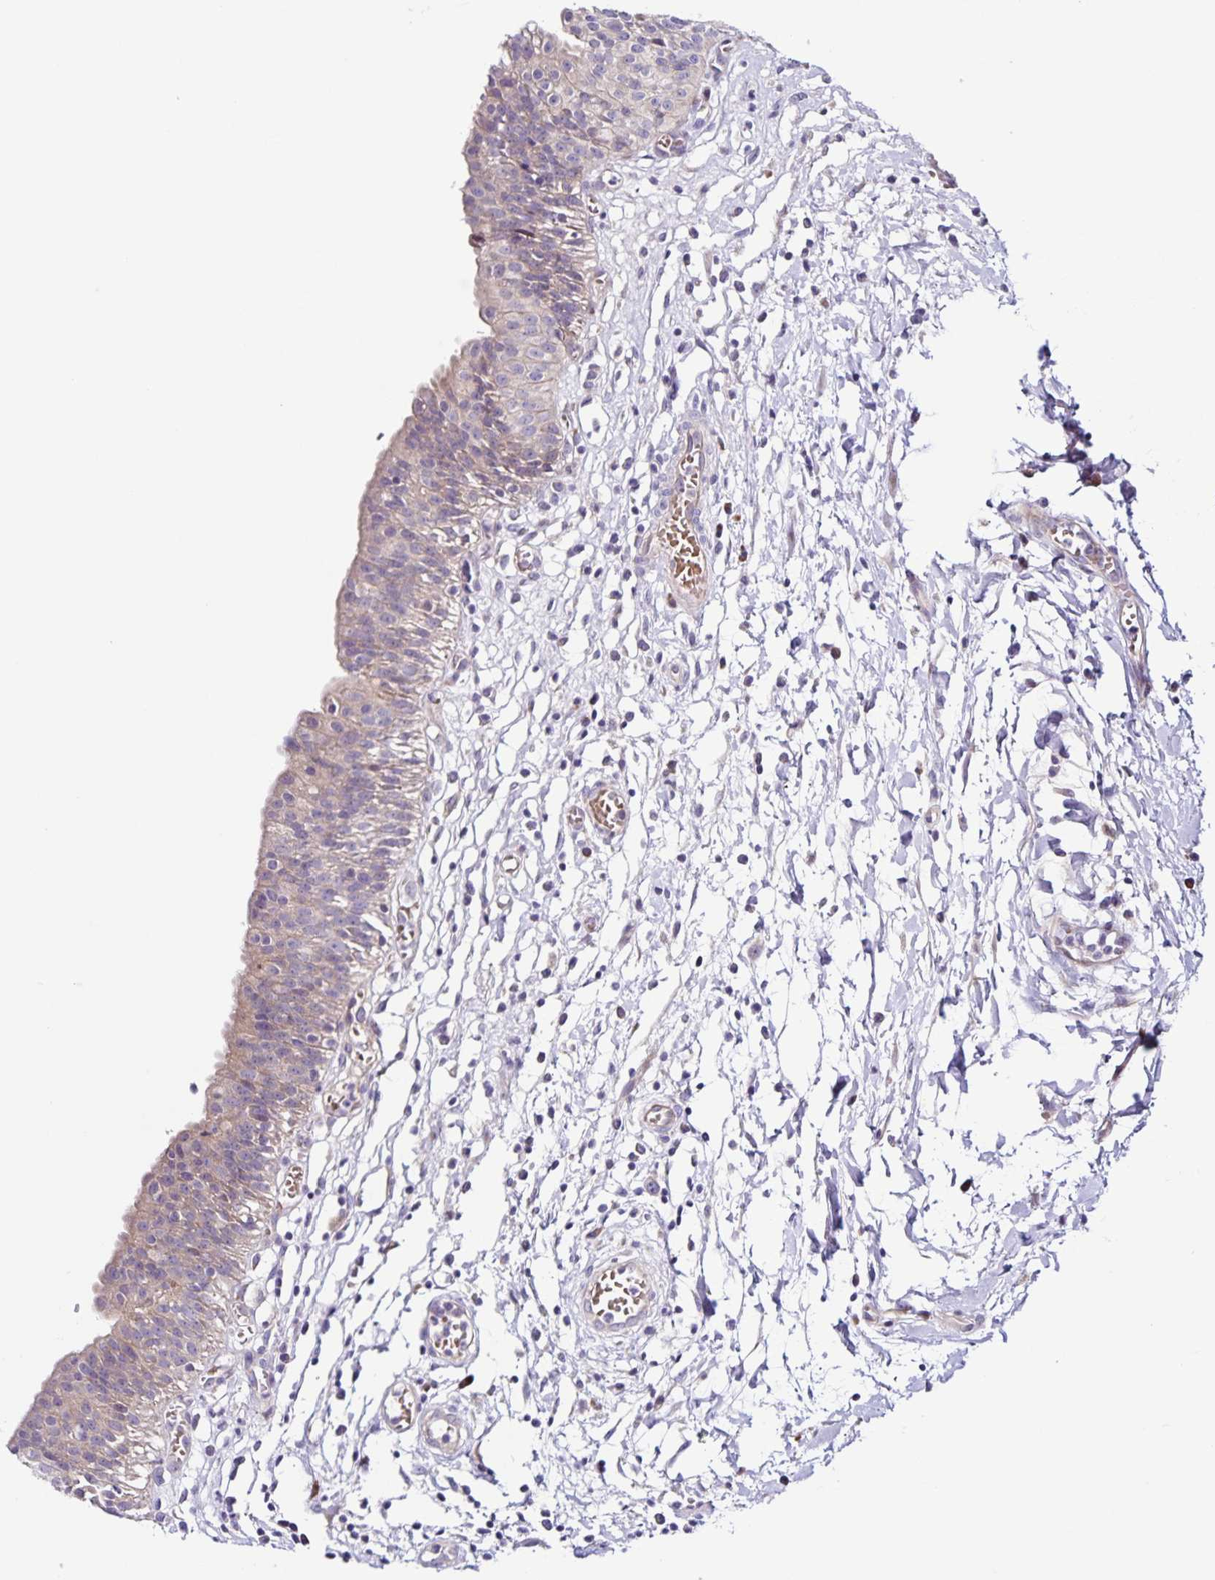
{"staining": {"intensity": "weak", "quantity": "<25%", "location": "cytoplasmic/membranous"}, "tissue": "urinary bladder", "cell_type": "Urothelial cells", "image_type": "normal", "snomed": [{"axis": "morphology", "description": "Normal tissue, NOS"}, {"axis": "topography", "description": "Urinary bladder"}], "caption": "Immunohistochemistry (IHC) photomicrograph of unremarkable urinary bladder: human urinary bladder stained with DAB shows no significant protein staining in urothelial cells. (Stains: DAB (3,3'-diaminobenzidine) immunohistochemistry with hematoxylin counter stain, Microscopy: brightfield microscopy at high magnification).", "gene": "RNFT2", "patient": {"sex": "male", "age": 64}}